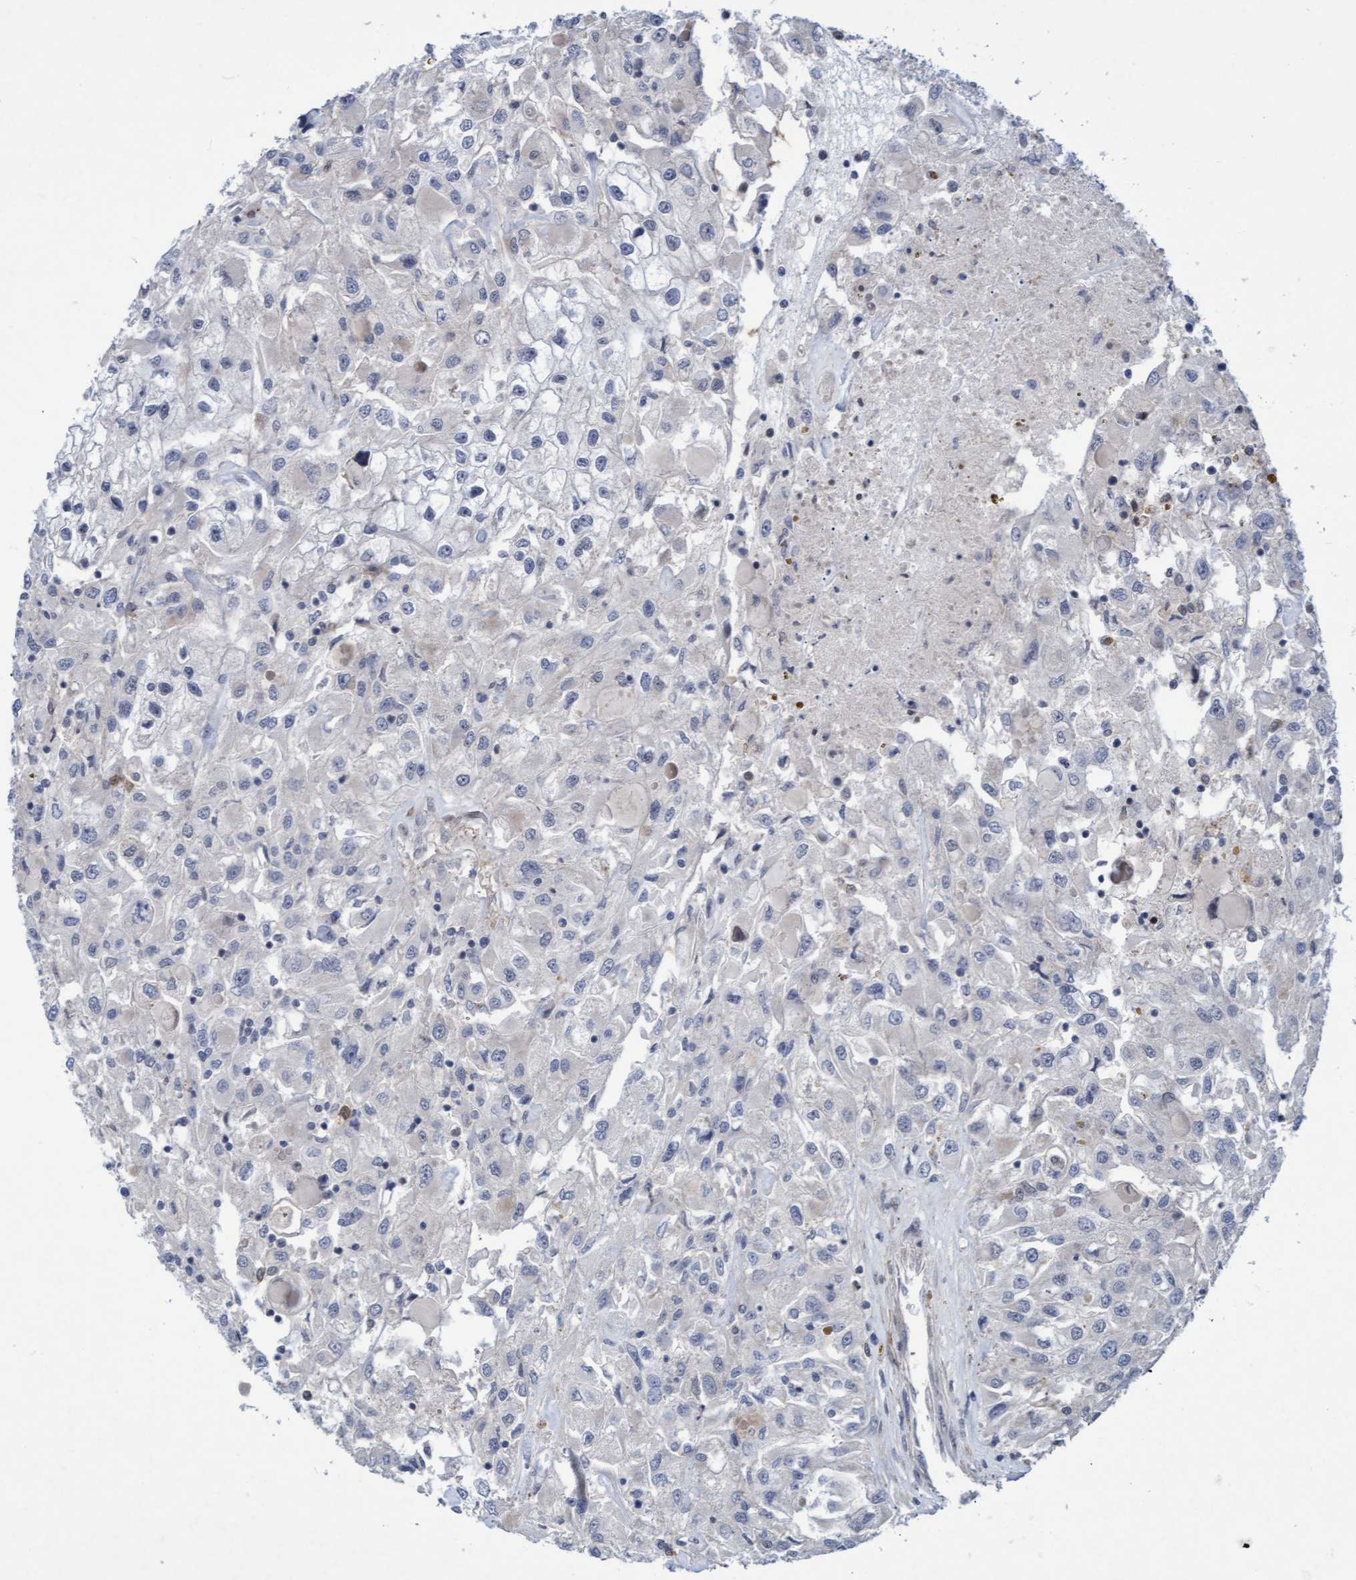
{"staining": {"intensity": "negative", "quantity": "none", "location": "none"}, "tissue": "renal cancer", "cell_type": "Tumor cells", "image_type": "cancer", "snomed": [{"axis": "morphology", "description": "Adenocarcinoma, NOS"}, {"axis": "topography", "description": "Kidney"}], "caption": "Renal adenocarcinoma was stained to show a protein in brown. There is no significant staining in tumor cells.", "gene": "RAP1GAP2", "patient": {"sex": "female", "age": 52}}